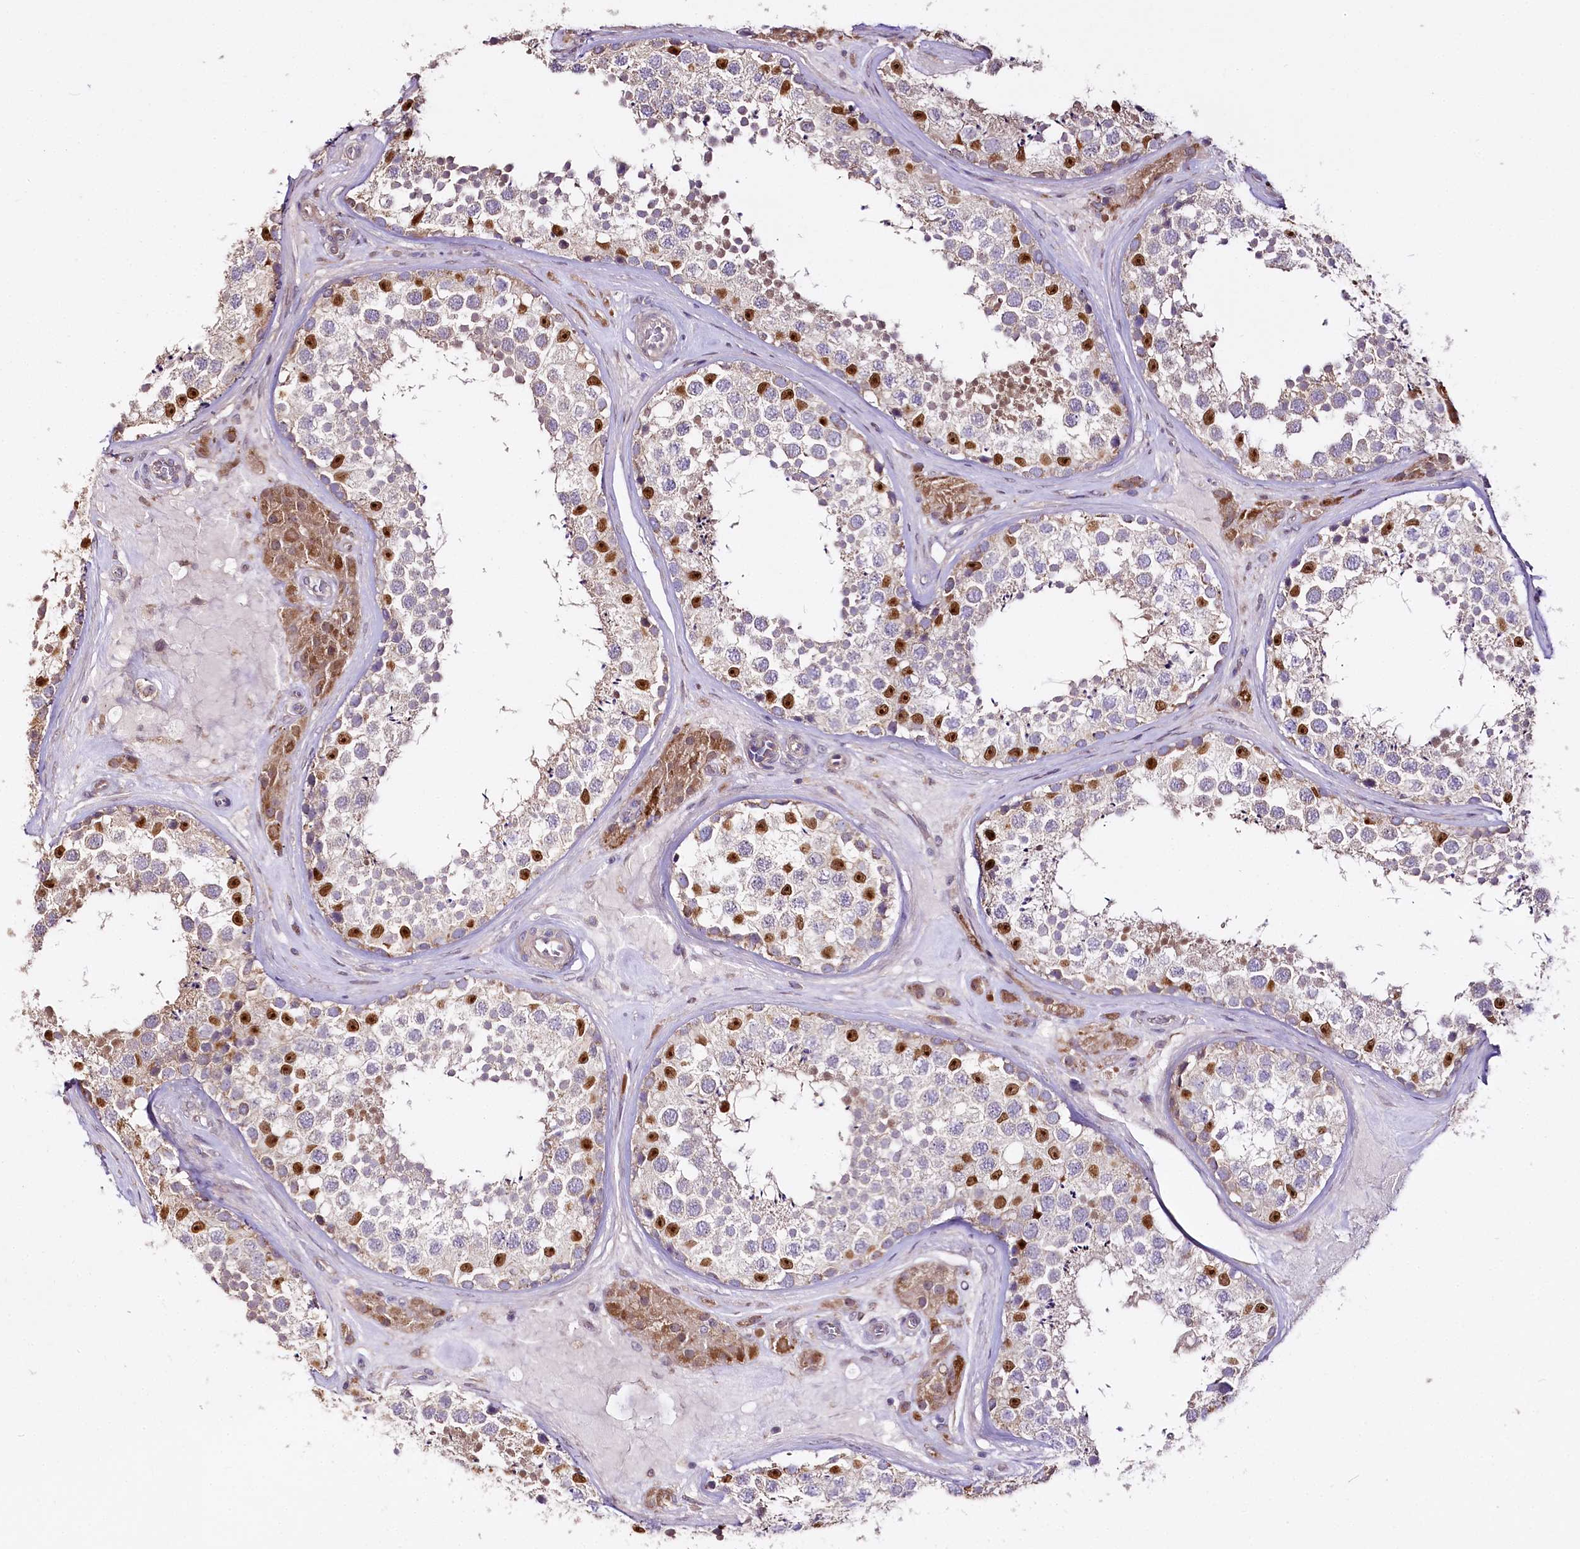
{"staining": {"intensity": "strong", "quantity": "<25%", "location": "nuclear"}, "tissue": "testis", "cell_type": "Cells in seminiferous ducts", "image_type": "normal", "snomed": [{"axis": "morphology", "description": "Normal tissue, NOS"}, {"axis": "topography", "description": "Testis"}], "caption": "Protein expression analysis of benign testis demonstrates strong nuclear staining in about <25% of cells in seminiferous ducts.", "gene": "ZNF226", "patient": {"sex": "male", "age": 46}}